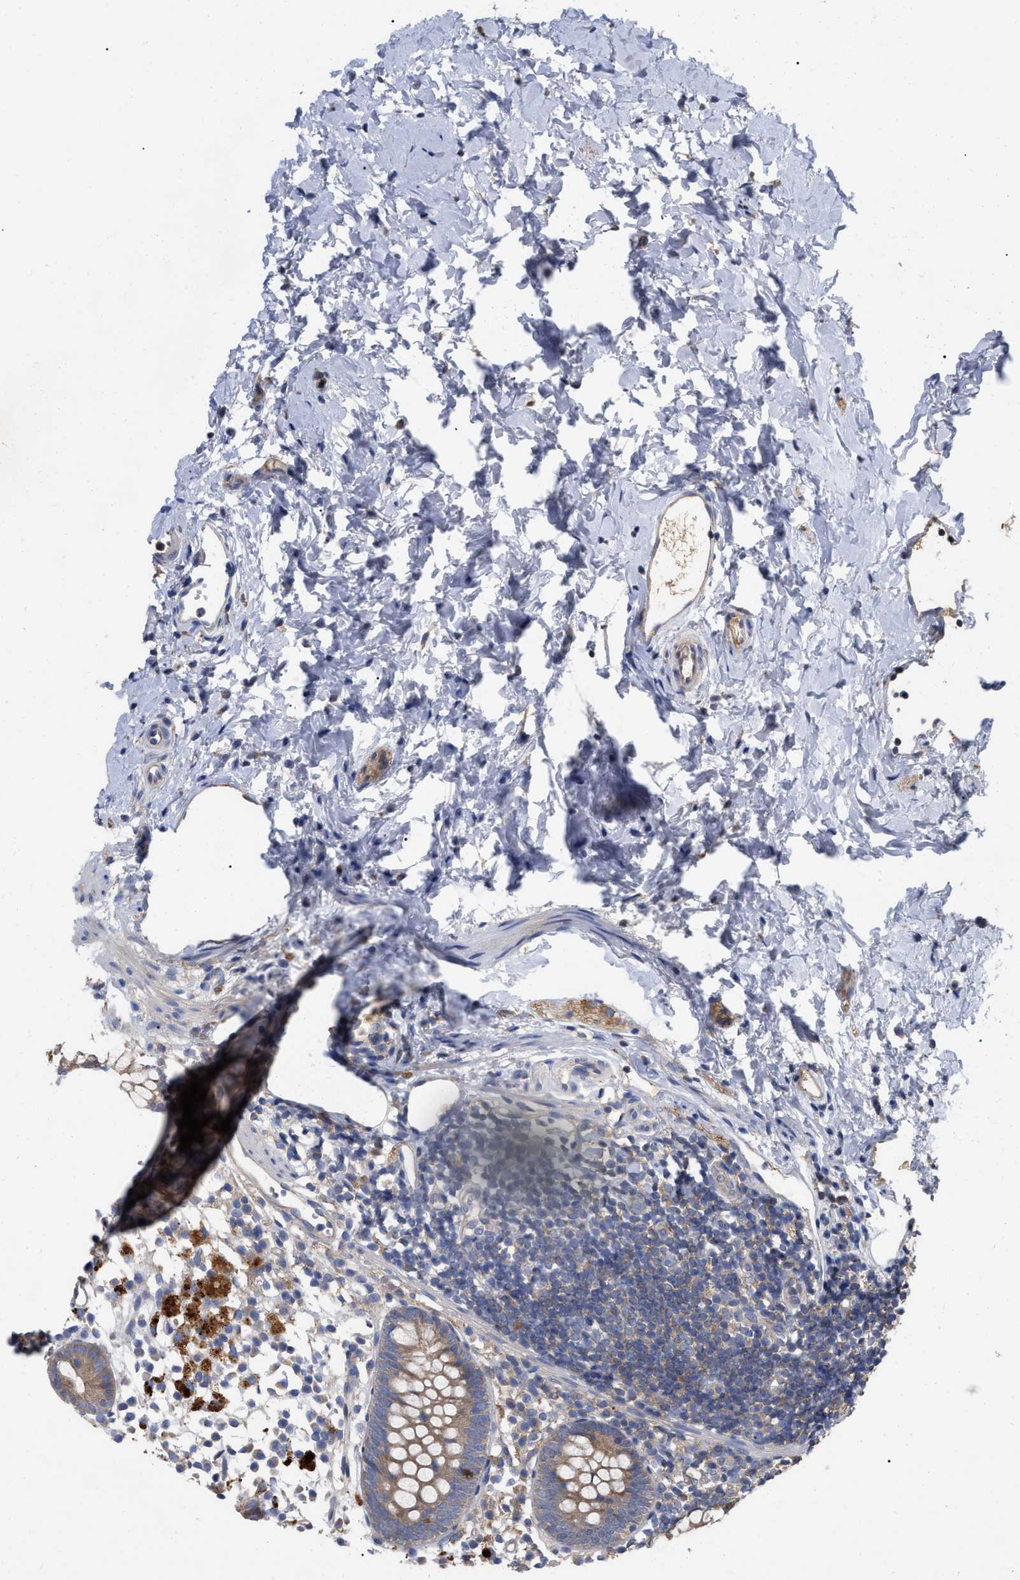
{"staining": {"intensity": "moderate", "quantity": ">75%", "location": "cytoplasmic/membranous"}, "tissue": "appendix", "cell_type": "Glandular cells", "image_type": "normal", "snomed": [{"axis": "morphology", "description": "Normal tissue, NOS"}, {"axis": "topography", "description": "Appendix"}], "caption": "Brown immunohistochemical staining in normal appendix reveals moderate cytoplasmic/membranous staining in approximately >75% of glandular cells. (Brightfield microscopy of DAB IHC at high magnification).", "gene": "RAP1GDS1", "patient": {"sex": "female", "age": 20}}